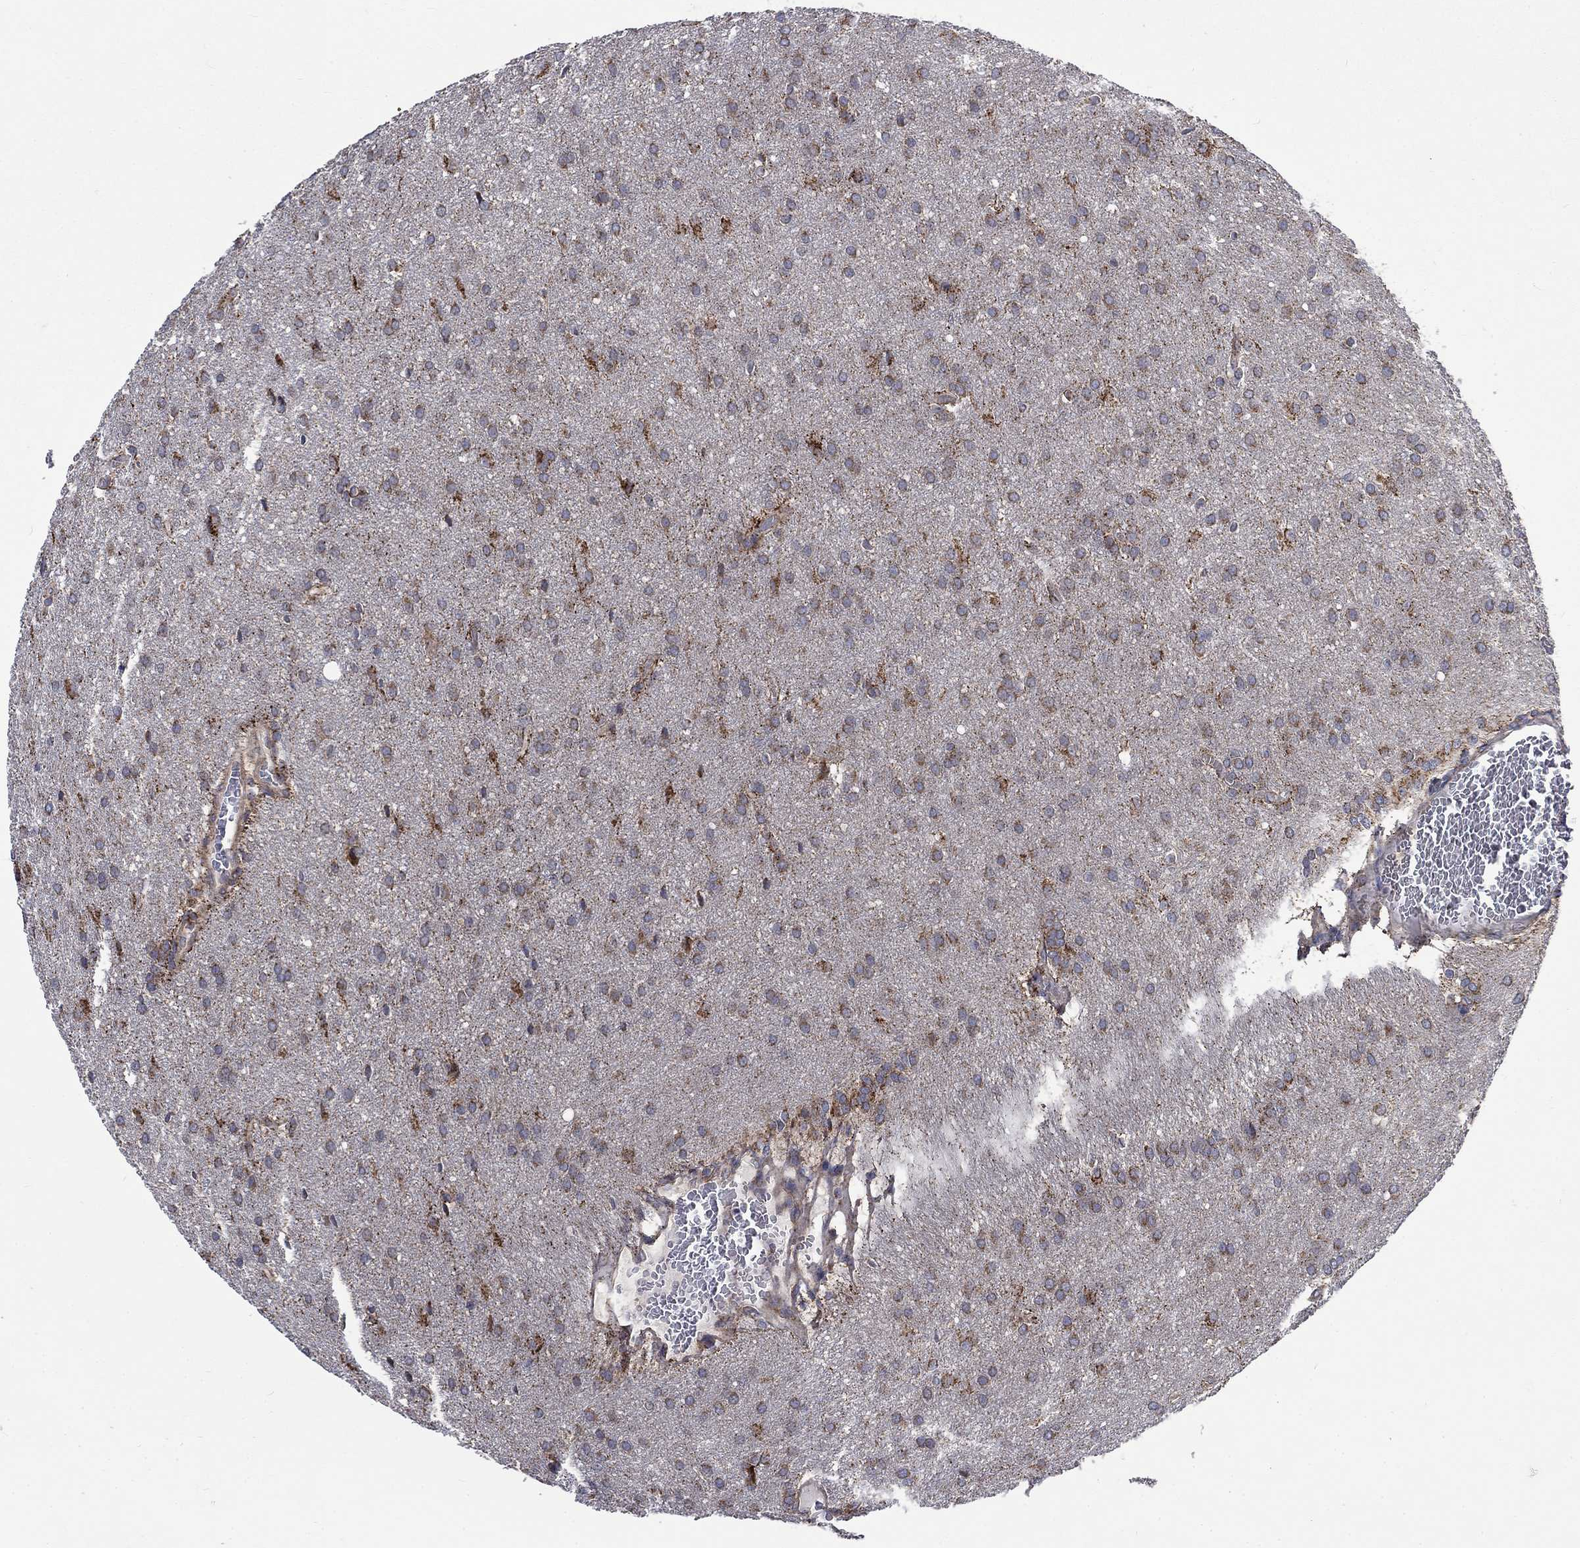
{"staining": {"intensity": "strong", "quantity": "<25%", "location": "cytoplasmic/membranous"}, "tissue": "glioma", "cell_type": "Tumor cells", "image_type": "cancer", "snomed": [{"axis": "morphology", "description": "Glioma, malignant, Low grade"}, {"axis": "topography", "description": "Brain"}], "caption": "Protein expression analysis of human malignant glioma (low-grade) reveals strong cytoplasmic/membranous positivity in about <25% of tumor cells.", "gene": "RPLP0", "patient": {"sex": "female", "age": 32}}